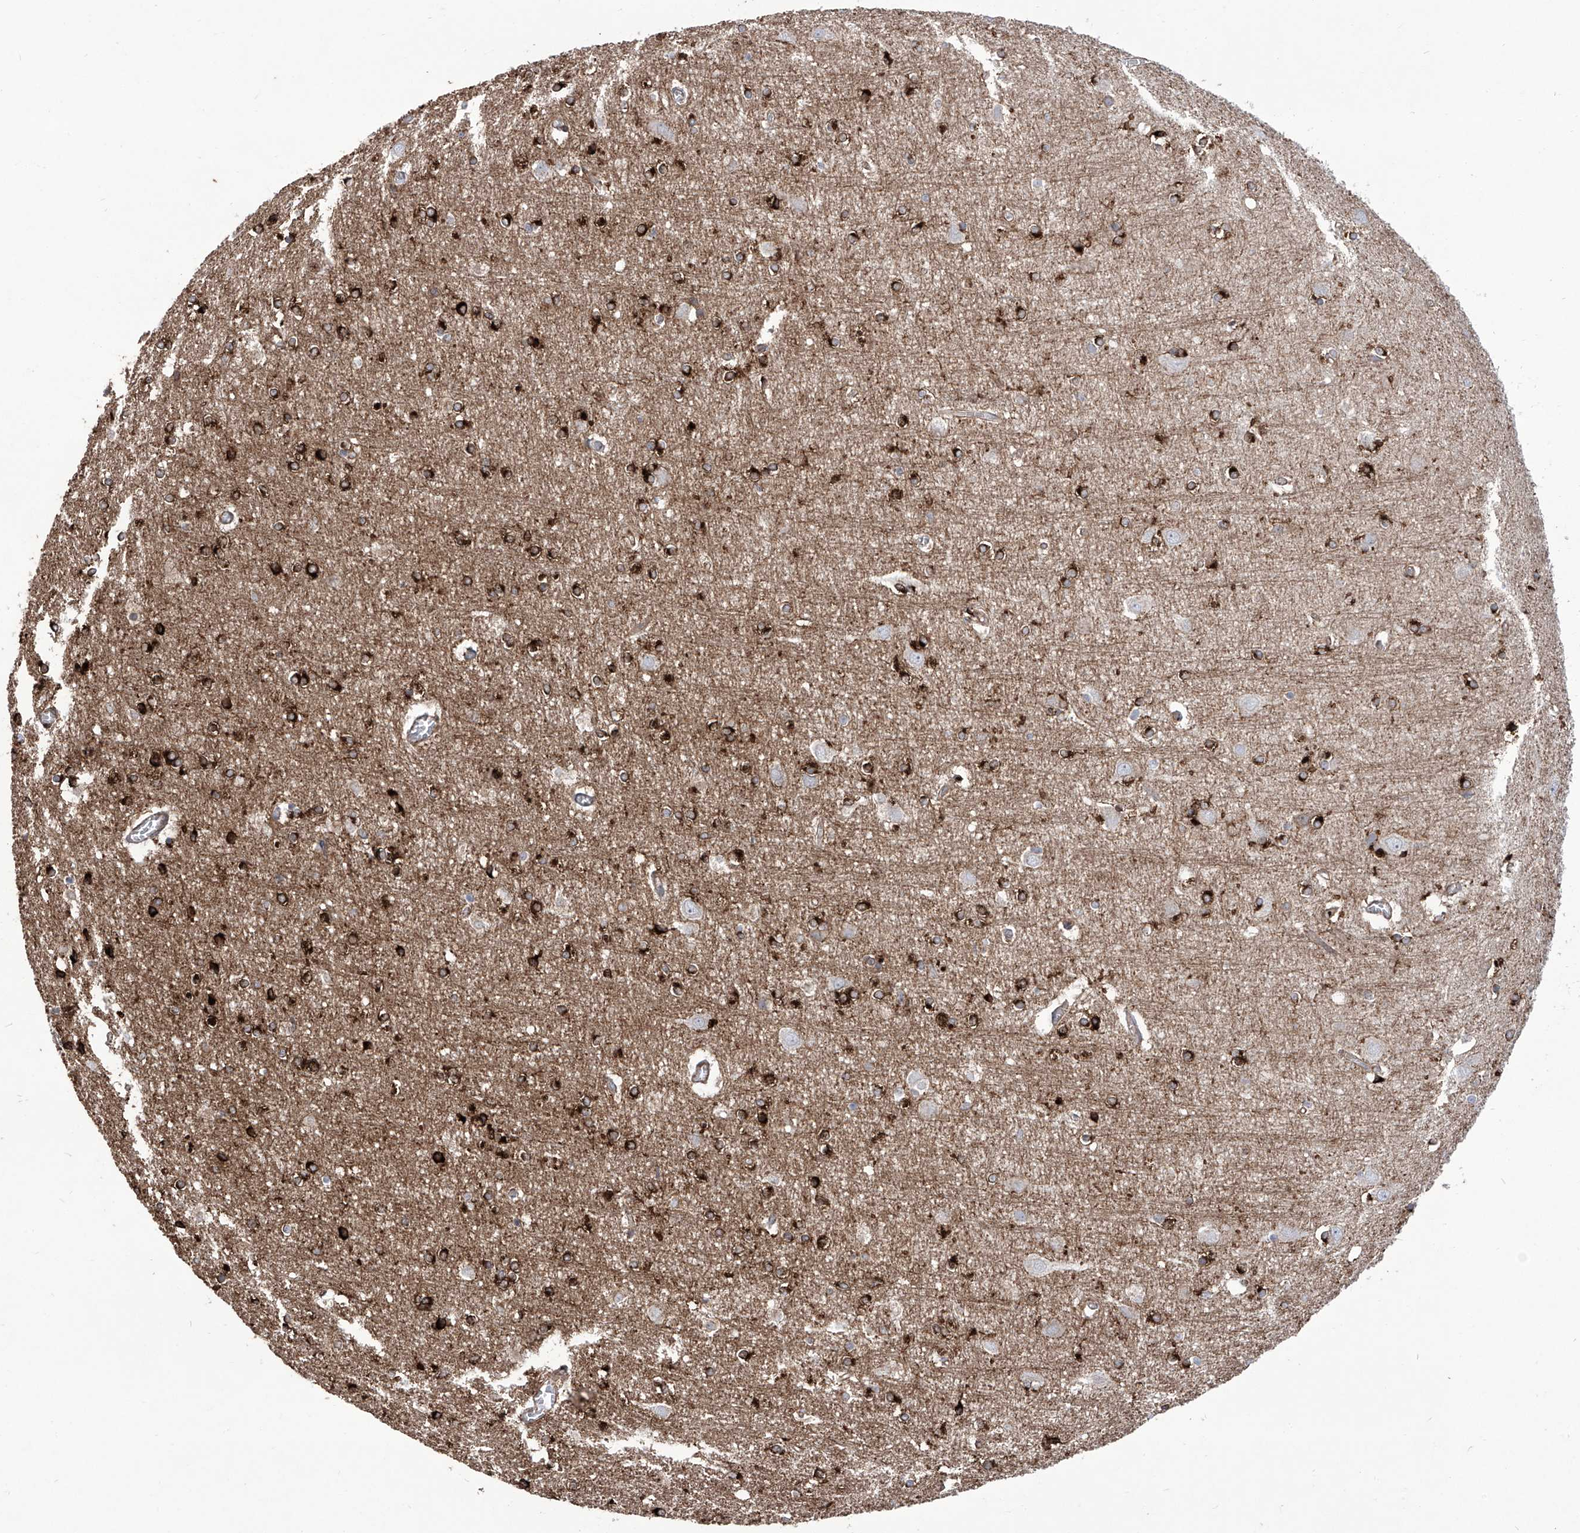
{"staining": {"intensity": "moderate", "quantity": ">75%", "location": "cytoplasmic/membranous"}, "tissue": "cerebral cortex", "cell_type": "Endothelial cells", "image_type": "normal", "snomed": [{"axis": "morphology", "description": "Normal tissue, NOS"}, {"axis": "topography", "description": "Cerebral cortex"}], "caption": "Protein expression analysis of unremarkable human cerebral cortex reveals moderate cytoplasmic/membranous positivity in approximately >75% of endothelial cells. (DAB (3,3'-diaminobenzidine) IHC with brightfield microscopy, high magnification).", "gene": "APAF1", "patient": {"sex": "male", "age": 54}}